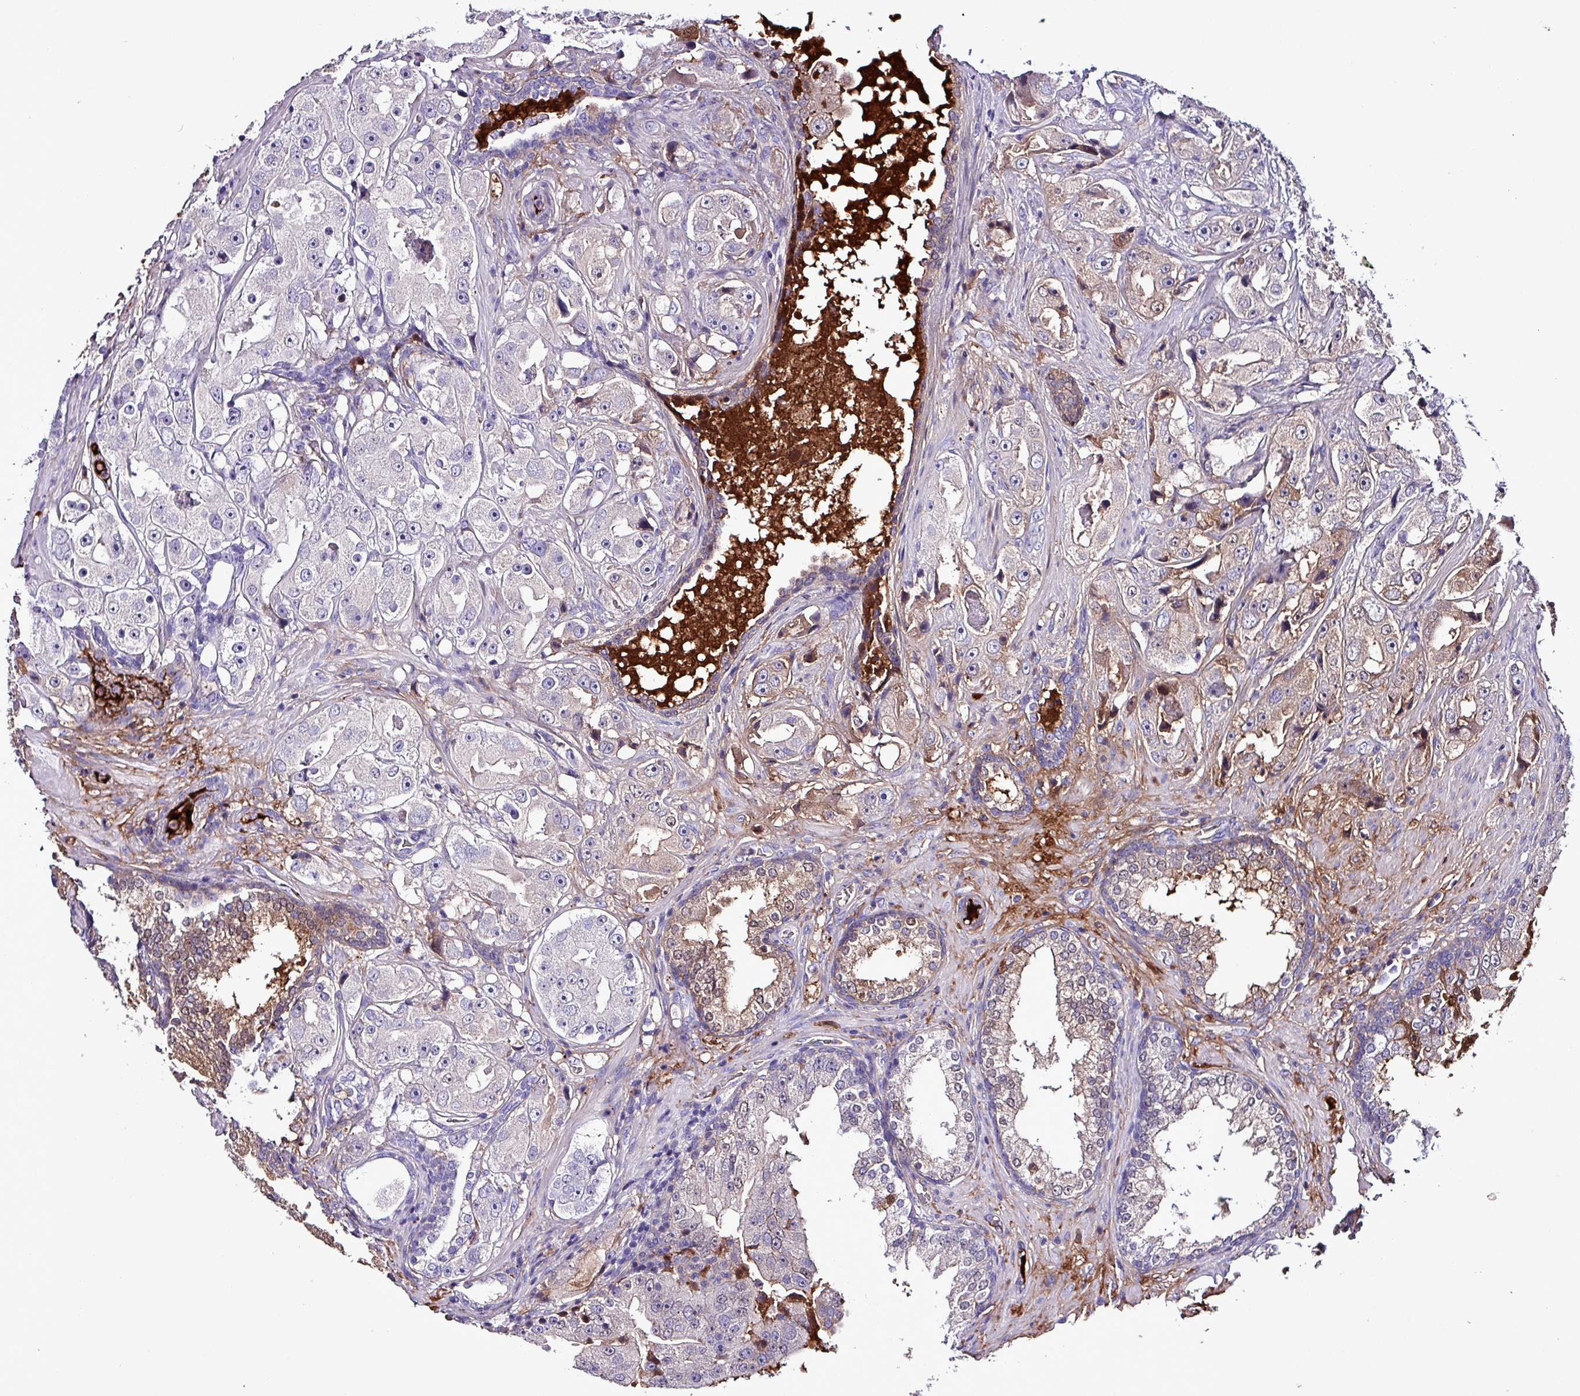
{"staining": {"intensity": "strong", "quantity": "<25%", "location": "cytoplasmic/membranous"}, "tissue": "prostate cancer", "cell_type": "Tumor cells", "image_type": "cancer", "snomed": [{"axis": "morphology", "description": "Adenocarcinoma, High grade"}, {"axis": "topography", "description": "Prostate"}], "caption": "The micrograph reveals staining of prostate cancer, revealing strong cytoplasmic/membranous protein positivity (brown color) within tumor cells.", "gene": "HP", "patient": {"sex": "male", "age": 73}}